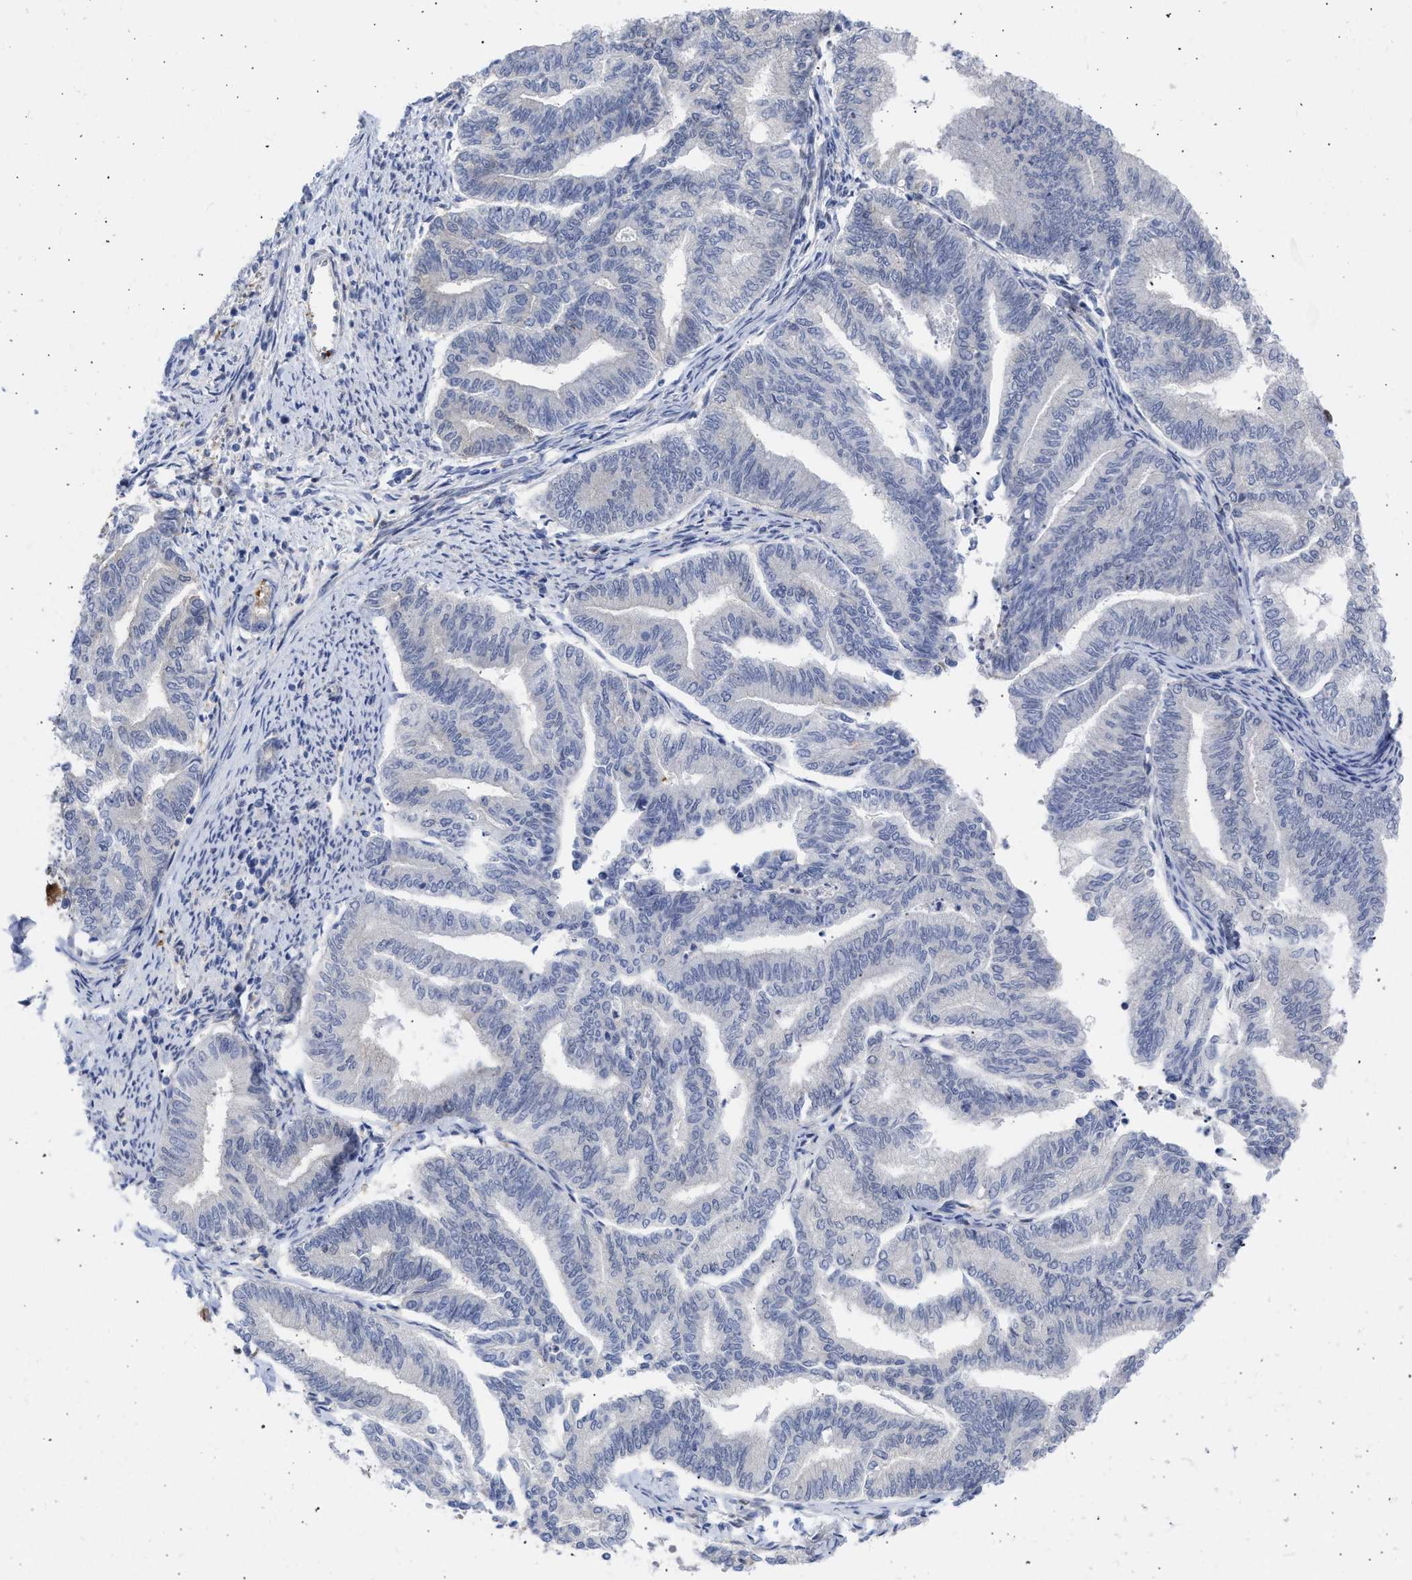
{"staining": {"intensity": "negative", "quantity": "none", "location": "none"}, "tissue": "endometrial cancer", "cell_type": "Tumor cells", "image_type": "cancer", "snomed": [{"axis": "morphology", "description": "Adenocarcinoma, NOS"}, {"axis": "topography", "description": "Endometrium"}], "caption": "This is an IHC image of adenocarcinoma (endometrial). There is no positivity in tumor cells.", "gene": "THRA", "patient": {"sex": "female", "age": 79}}